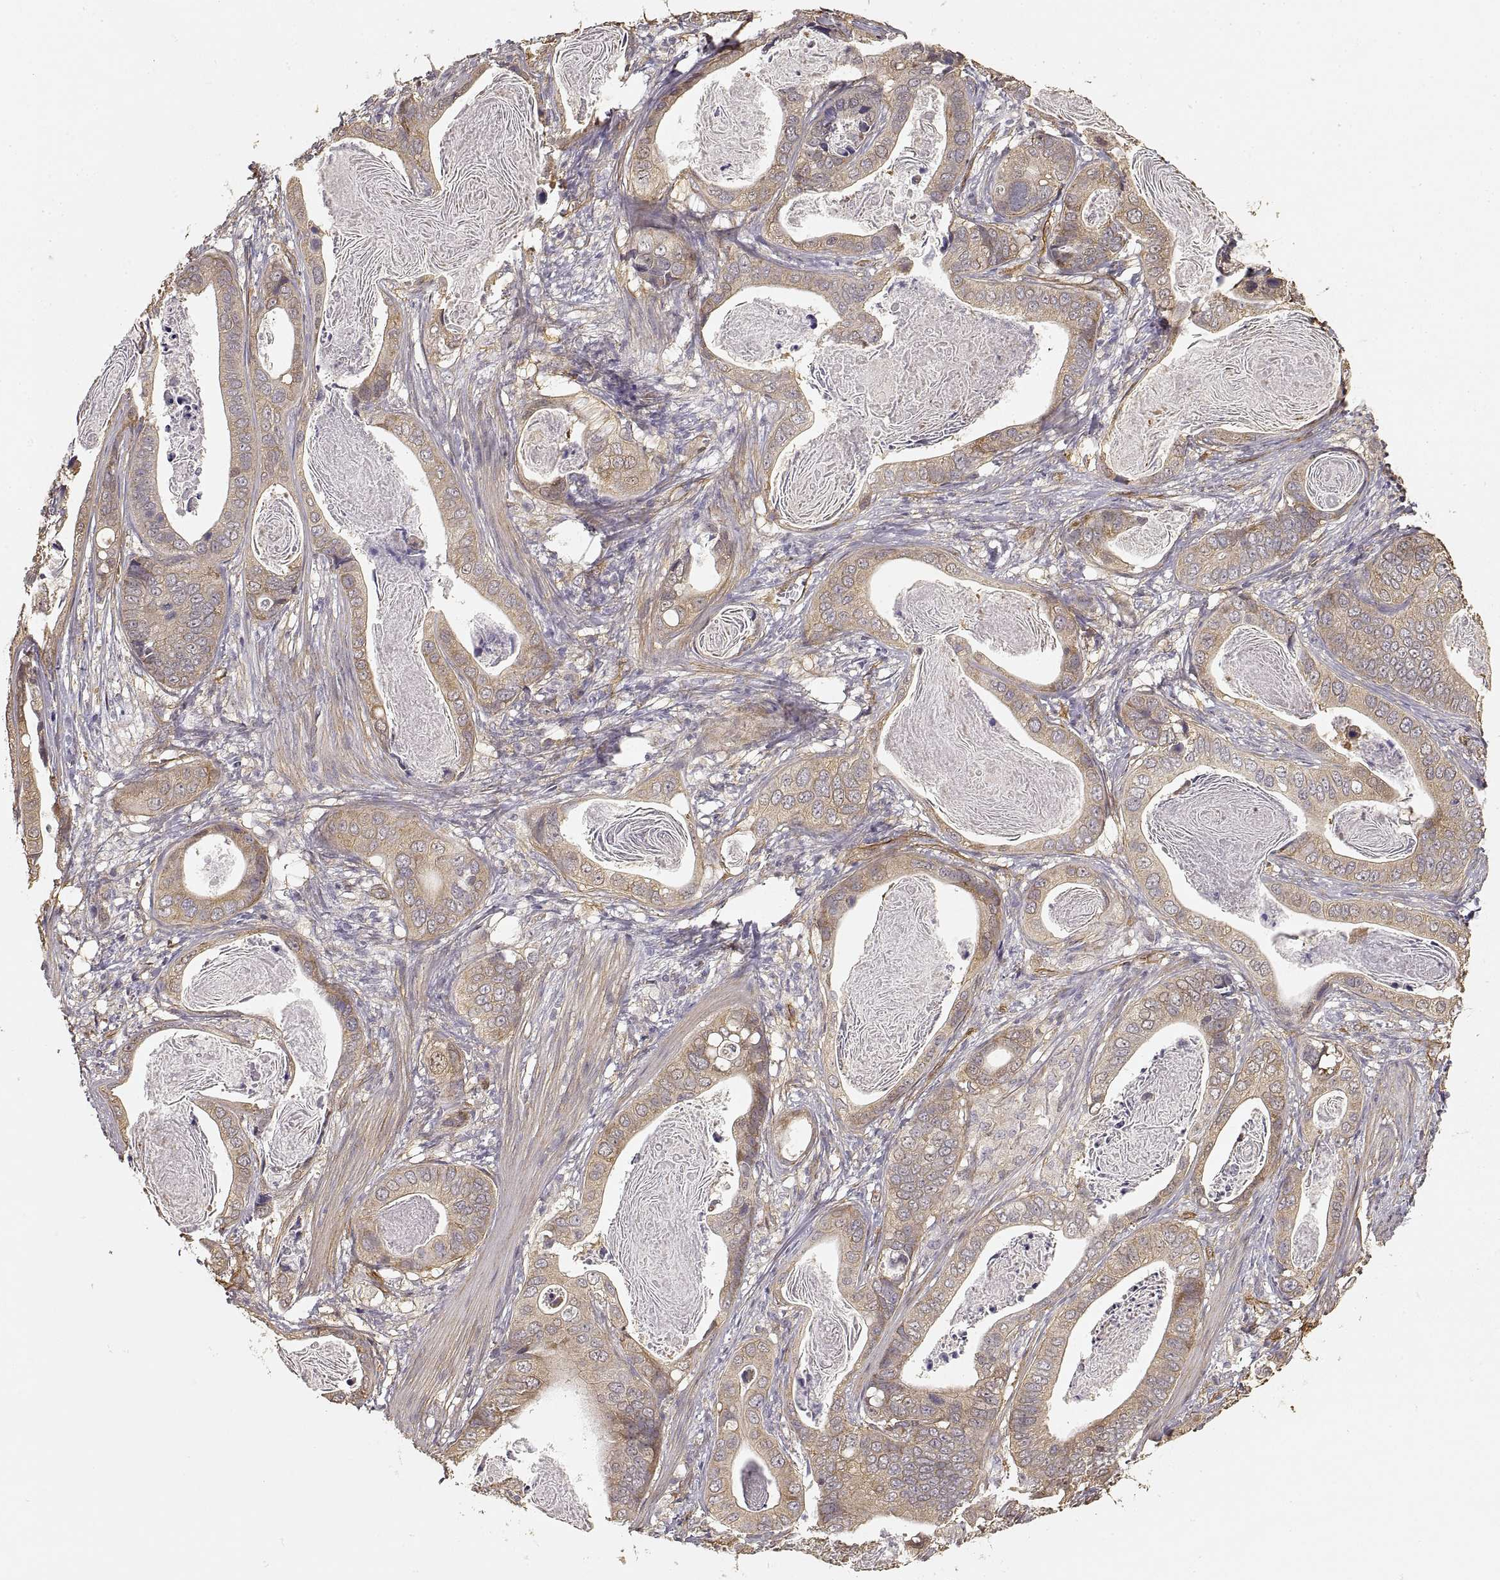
{"staining": {"intensity": "weak", "quantity": ">75%", "location": "cytoplasmic/membranous"}, "tissue": "stomach cancer", "cell_type": "Tumor cells", "image_type": "cancer", "snomed": [{"axis": "morphology", "description": "Adenocarcinoma, NOS"}, {"axis": "topography", "description": "Stomach"}], "caption": "This is an image of IHC staining of adenocarcinoma (stomach), which shows weak staining in the cytoplasmic/membranous of tumor cells.", "gene": "LAMA4", "patient": {"sex": "male", "age": 84}}